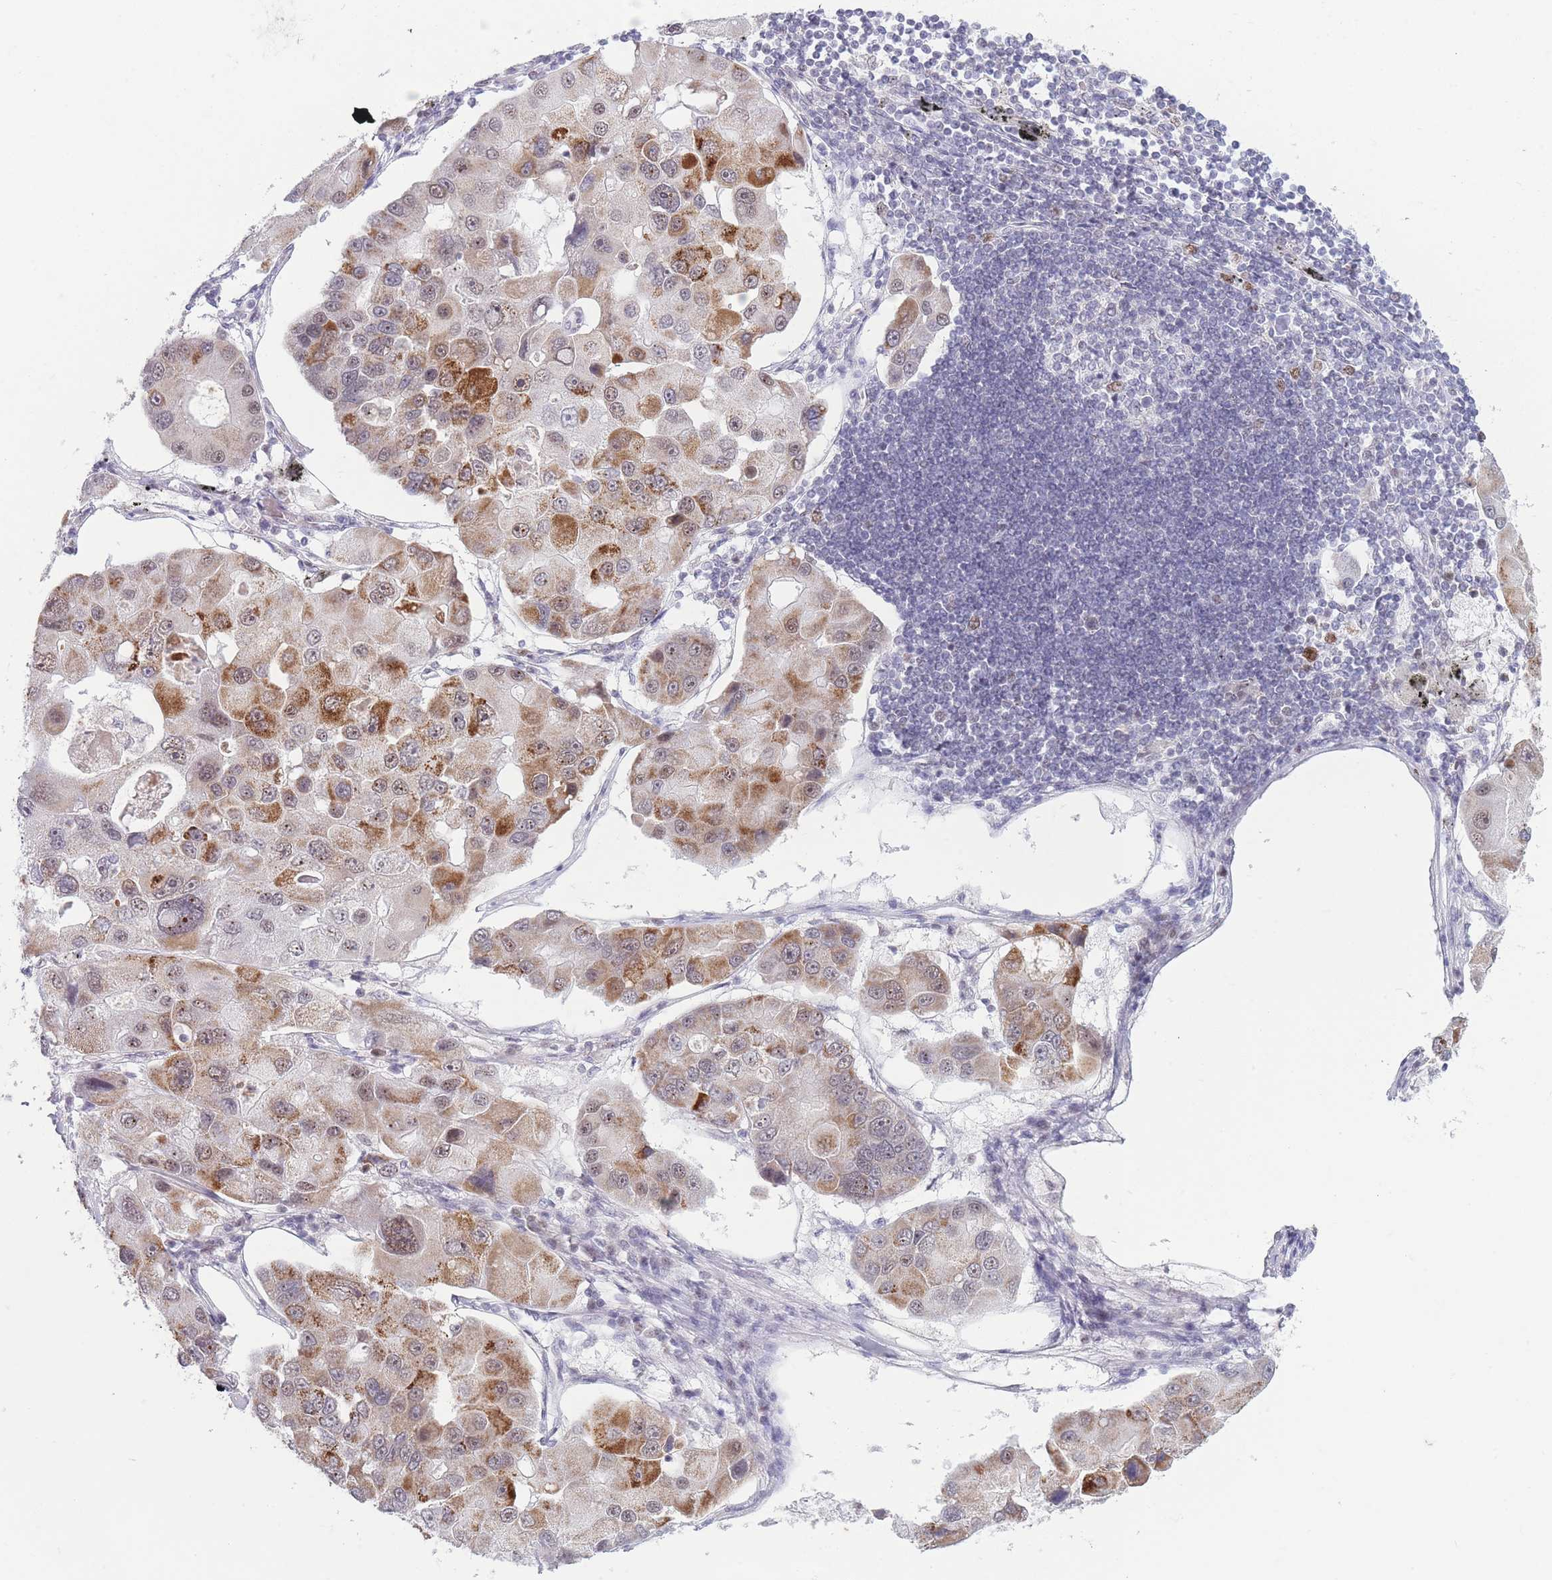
{"staining": {"intensity": "moderate", "quantity": "25%-75%", "location": "cytoplasmic/membranous"}, "tissue": "lung cancer", "cell_type": "Tumor cells", "image_type": "cancer", "snomed": [{"axis": "morphology", "description": "Adenocarcinoma, NOS"}, {"axis": "topography", "description": "Lung"}], "caption": "Lung adenocarcinoma stained for a protein (brown) shows moderate cytoplasmic/membranous positive staining in approximately 25%-75% of tumor cells.", "gene": "ARID3B", "patient": {"sex": "female", "age": 54}}